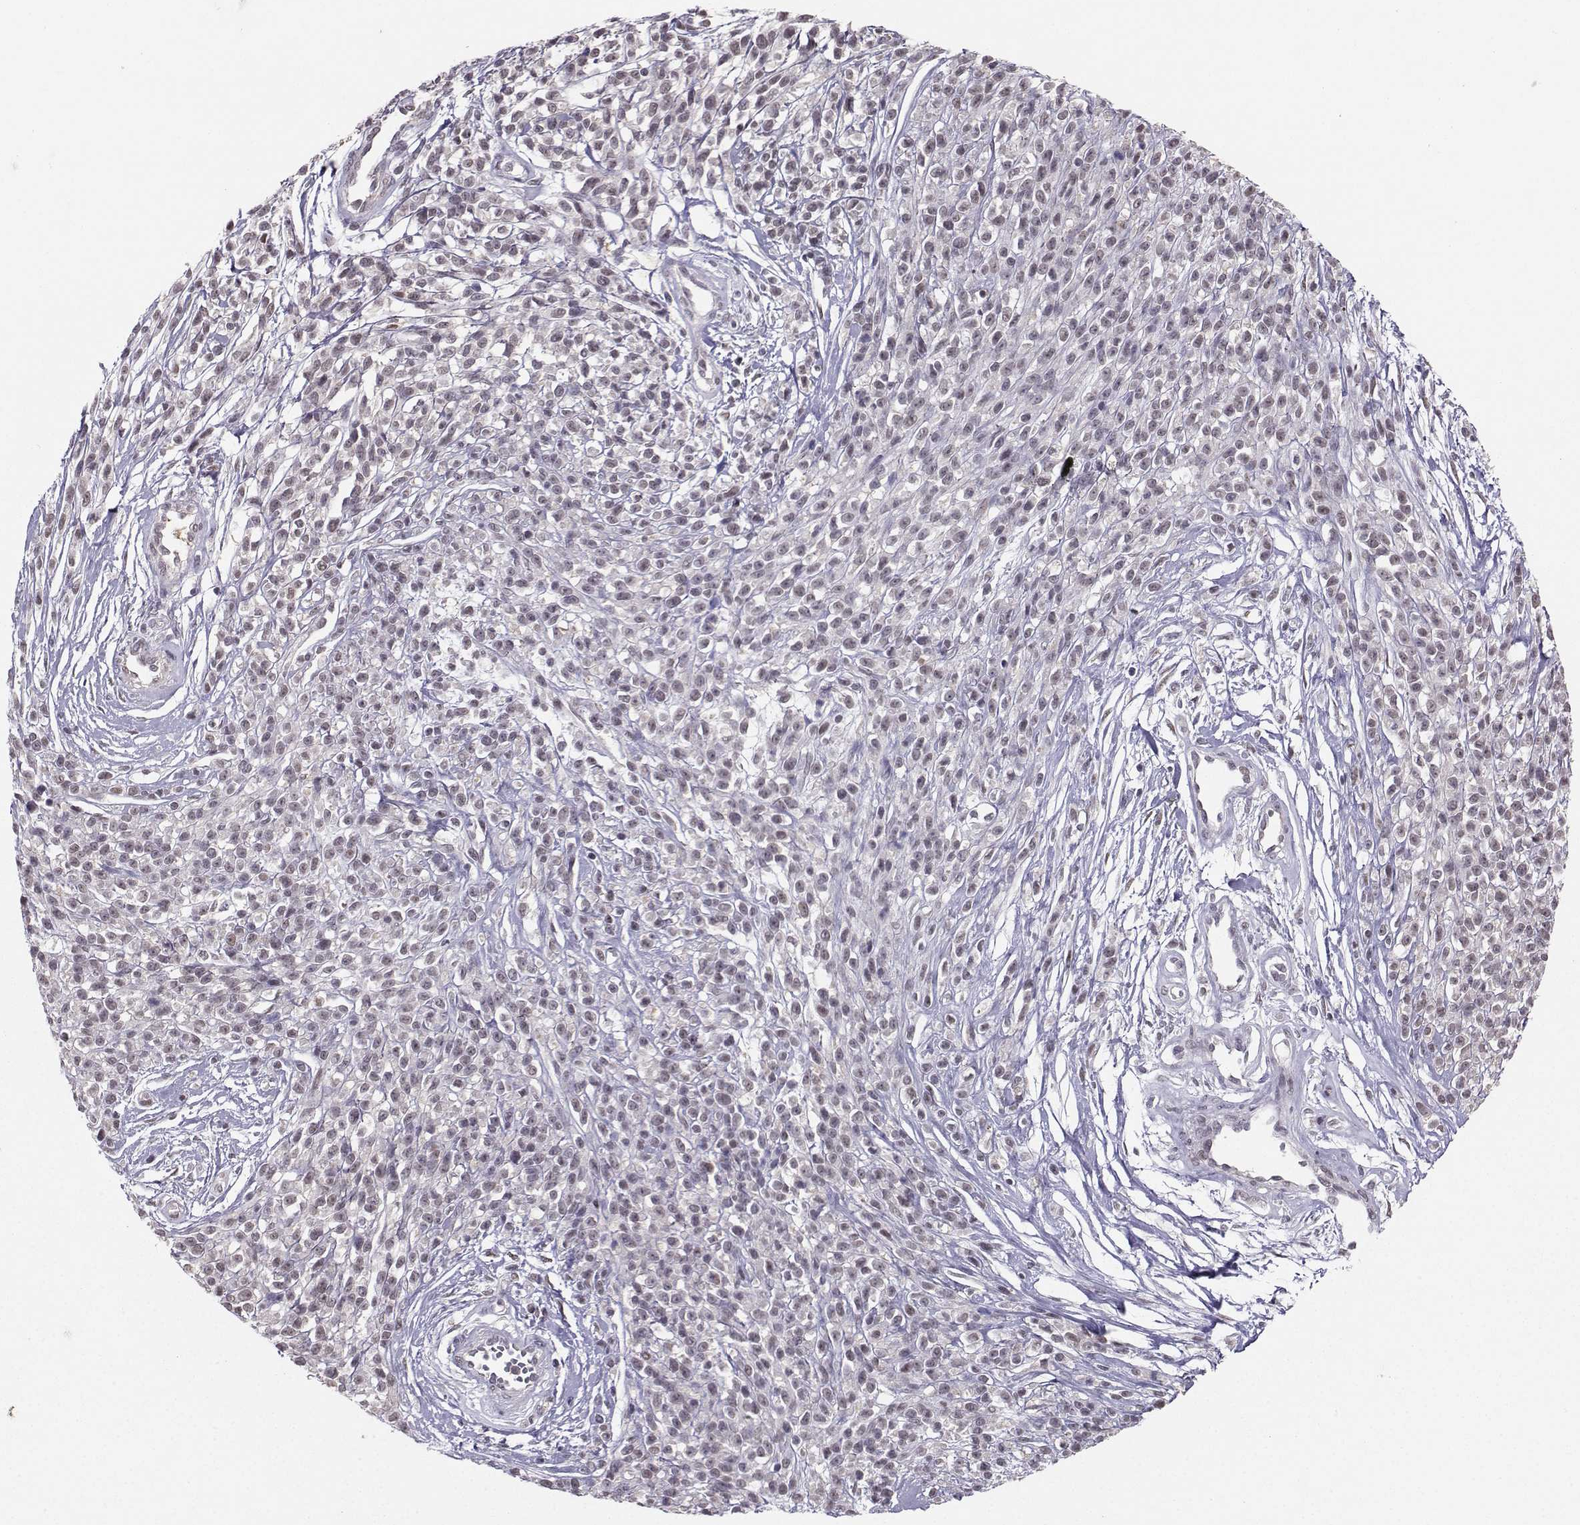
{"staining": {"intensity": "negative", "quantity": "none", "location": "none"}, "tissue": "melanoma", "cell_type": "Tumor cells", "image_type": "cancer", "snomed": [{"axis": "morphology", "description": "Malignant melanoma, NOS"}, {"axis": "topography", "description": "Skin"}, {"axis": "topography", "description": "Skin of trunk"}], "caption": "A photomicrograph of melanoma stained for a protein reveals no brown staining in tumor cells.", "gene": "PKP2", "patient": {"sex": "male", "age": 74}}